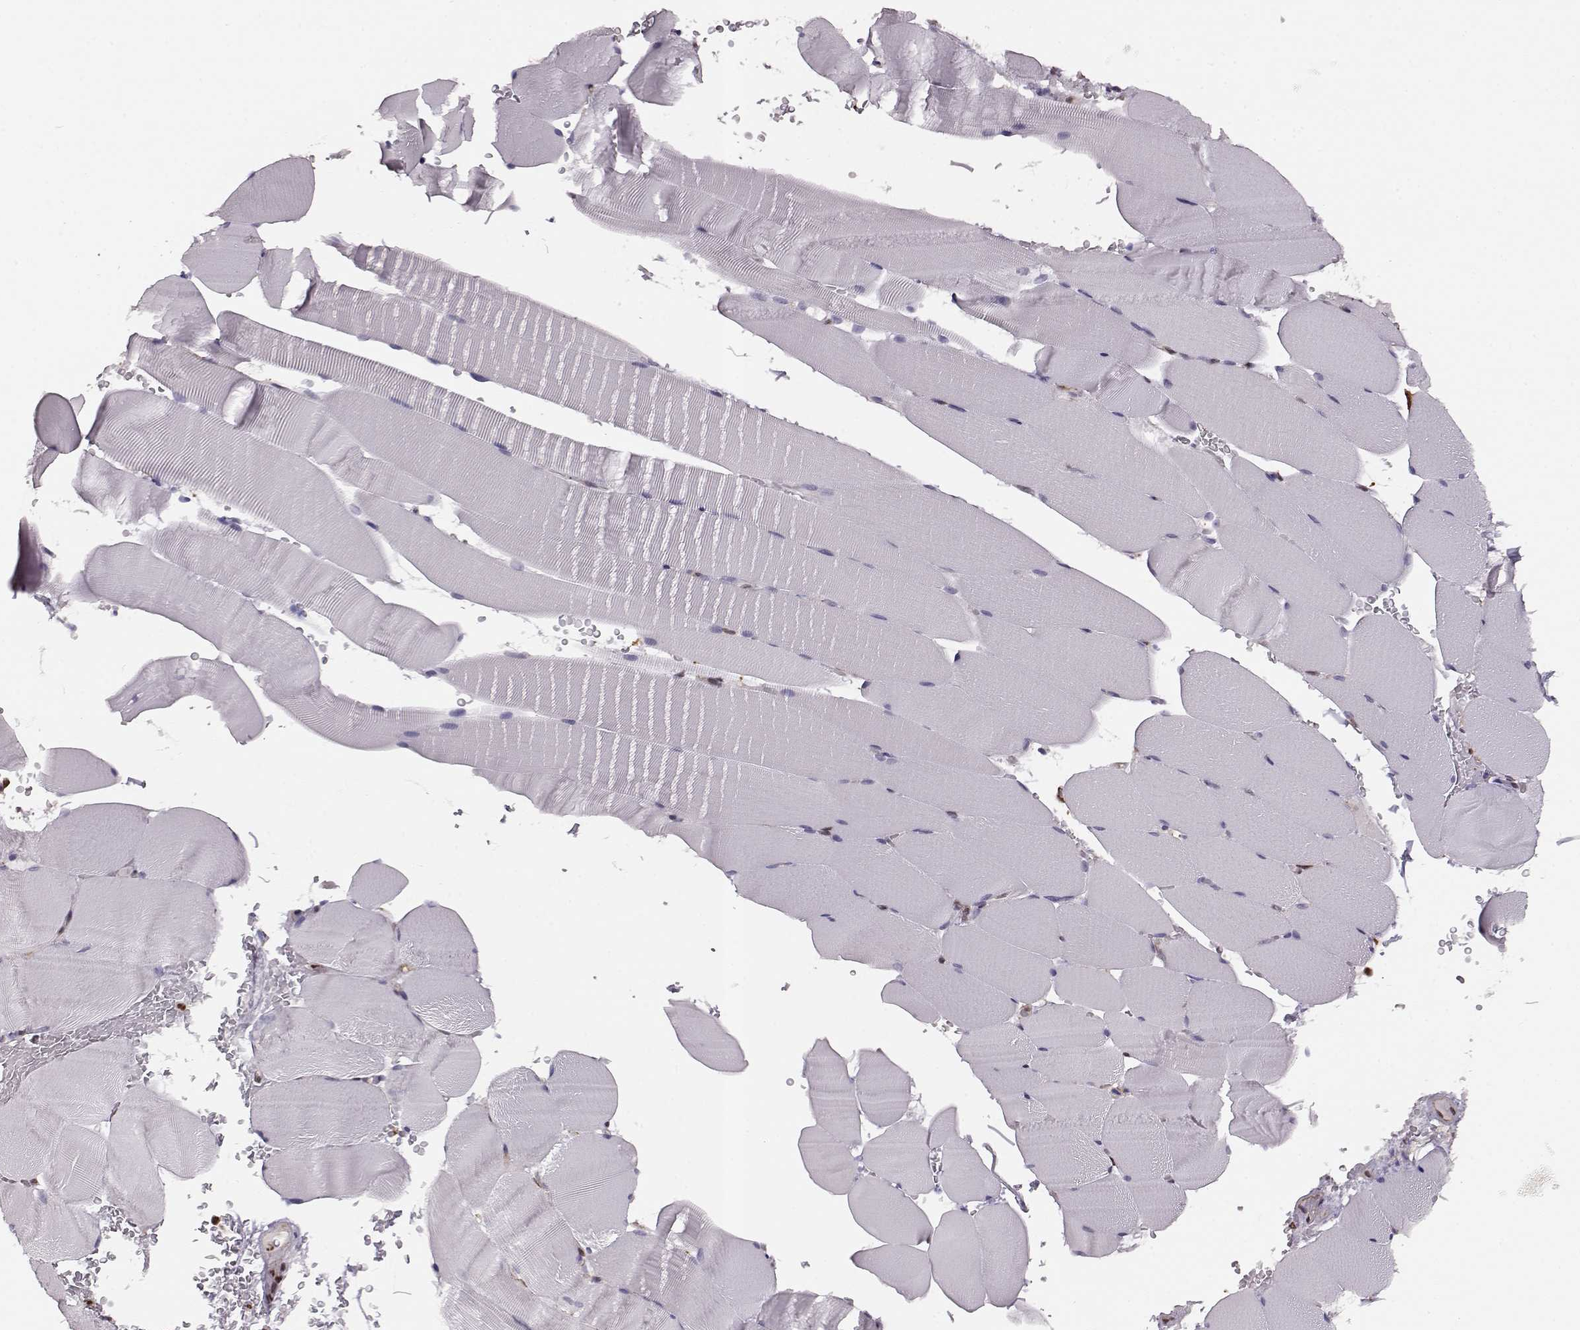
{"staining": {"intensity": "moderate", "quantity": "<25%", "location": "nuclear"}, "tissue": "skeletal muscle", "cell_type": "Myocytes", "image_type": "normal", "snomed": [{"axis": "morphology", "description": "Normal tissue, NOS"}, {"axis": "topography", "description": "Skeletal muscle"}], "caption": "Immunohistochemistry of normal human skeletal muscle demonstrates low levels of moderate nuclear expression in approximately <25% of myocytes. The staining is performed using DAB brown chromogen to label protein expression. The nuclei are counter-stained blue using hematoxylin.", "gene": "KLF6", "patient": {"sex": "female", "age": 37}}